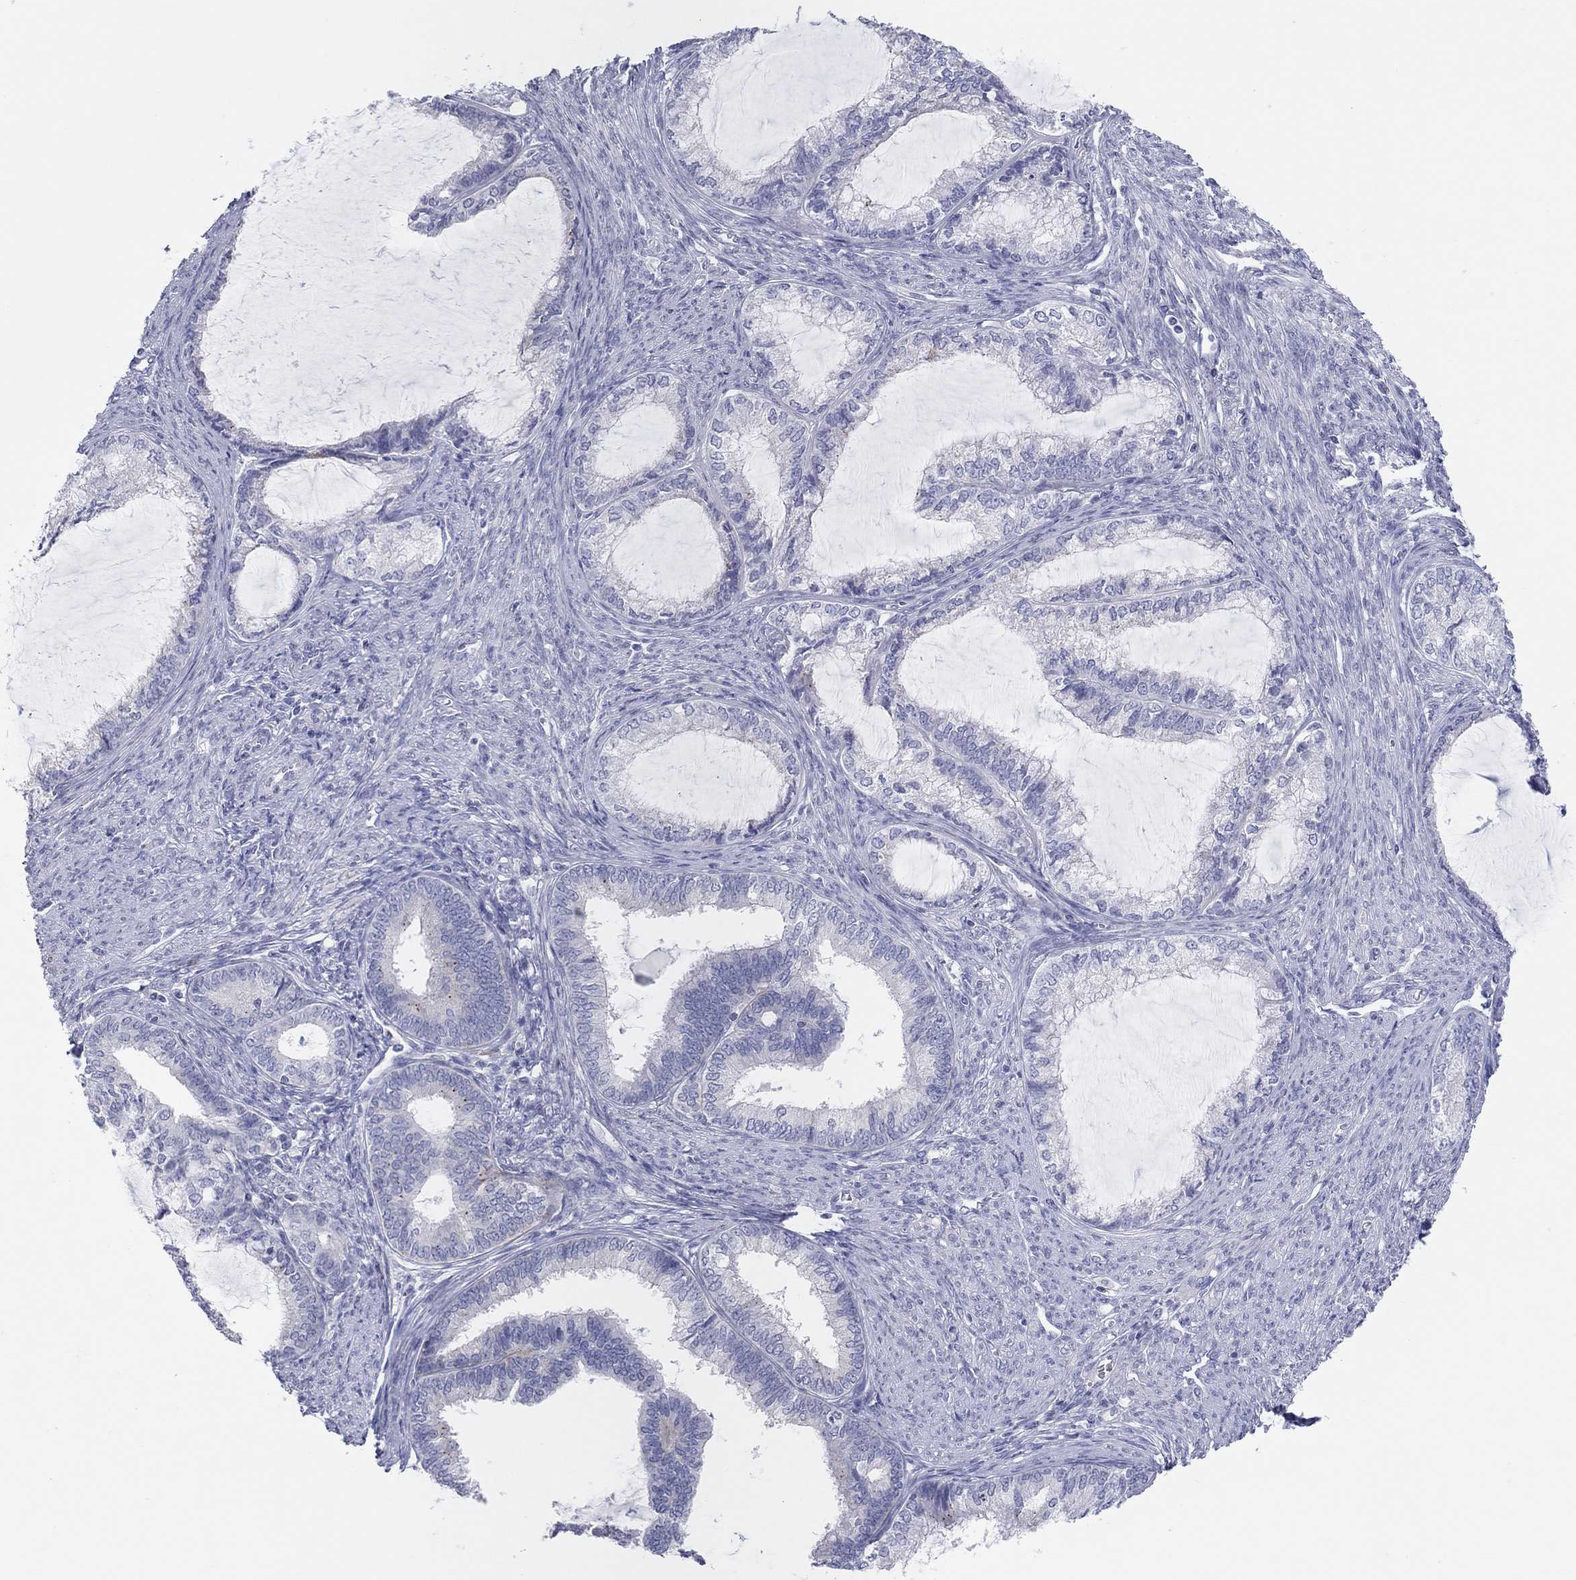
{"staining": {"intensity": "negative", "quantity": "none", "location": "none"}, "tissue": "endometrial cancer", "cell_type": "Tumor cells", "image_type": "cancer", "snomed": [{"axis": "morphology", "description": "Adenocarcinoma, NOS"}, {"axis": "topography", "description": "Endometrium"}], "caption": "Tumor cells show no significant expression in endometrial cancer (adenocarcinoma).", "gene": "CPNE6", "patient": {"sex": "female", "age": 86}}